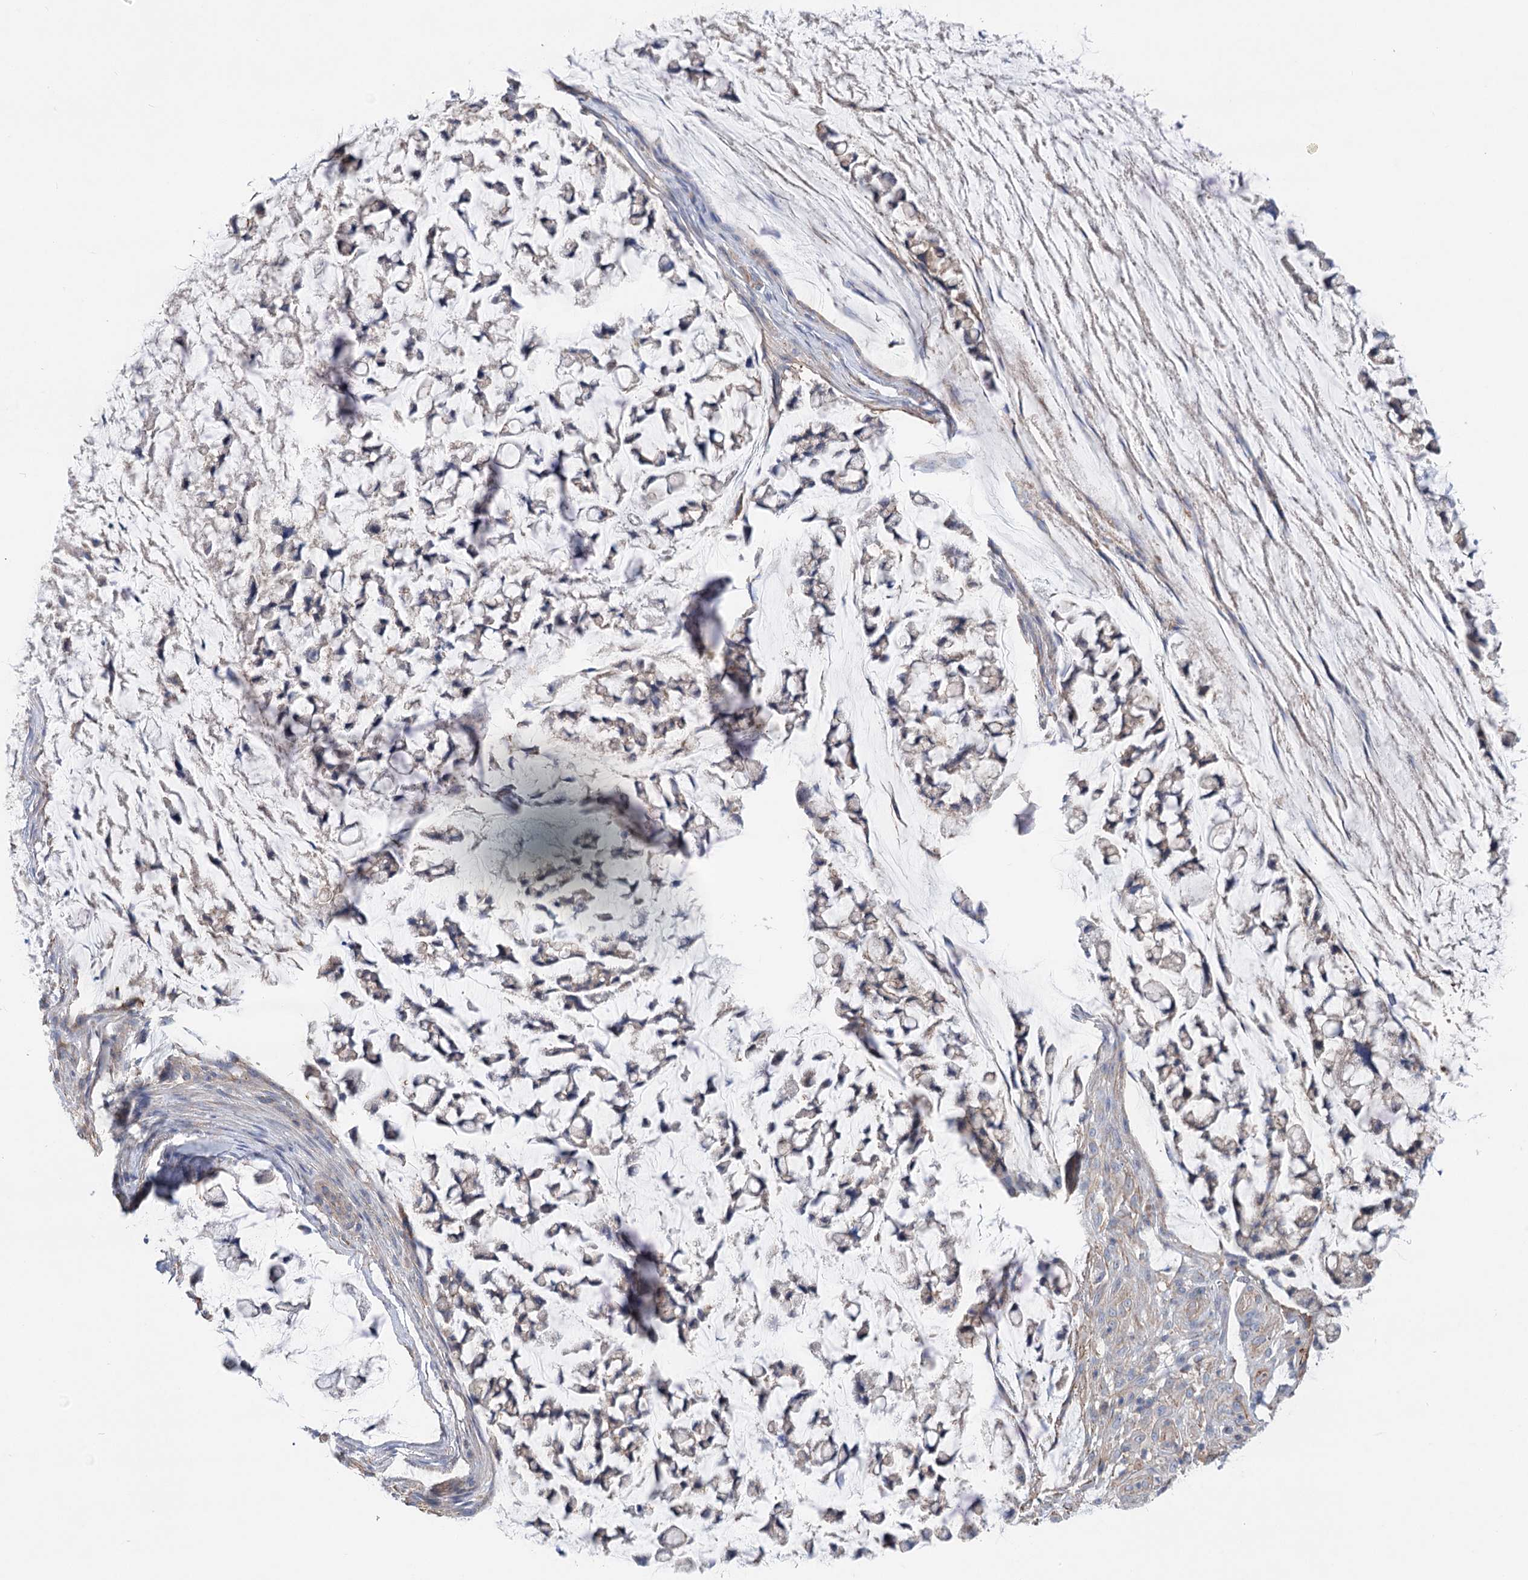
{"staining": {"intensity": "weak", "quantity": "<25%", "location": "cytoplasmic/membranous"}, "tissue": "stomach cancer", "cell_type": "Tumor cells", "image_type": "cancer", "snomed": [{"axis": "morphology", "description": "Adenocarcinoma, NOS"}, {"axis": "topography", "description": "Stomach, lower"}], "caption": "A histopathology image of human stomach cancer (adenocarcinoma) is negative for staining in tumor cells.", "gene": "LARP1B", "patient": {"sex": "male", "age": 67}}